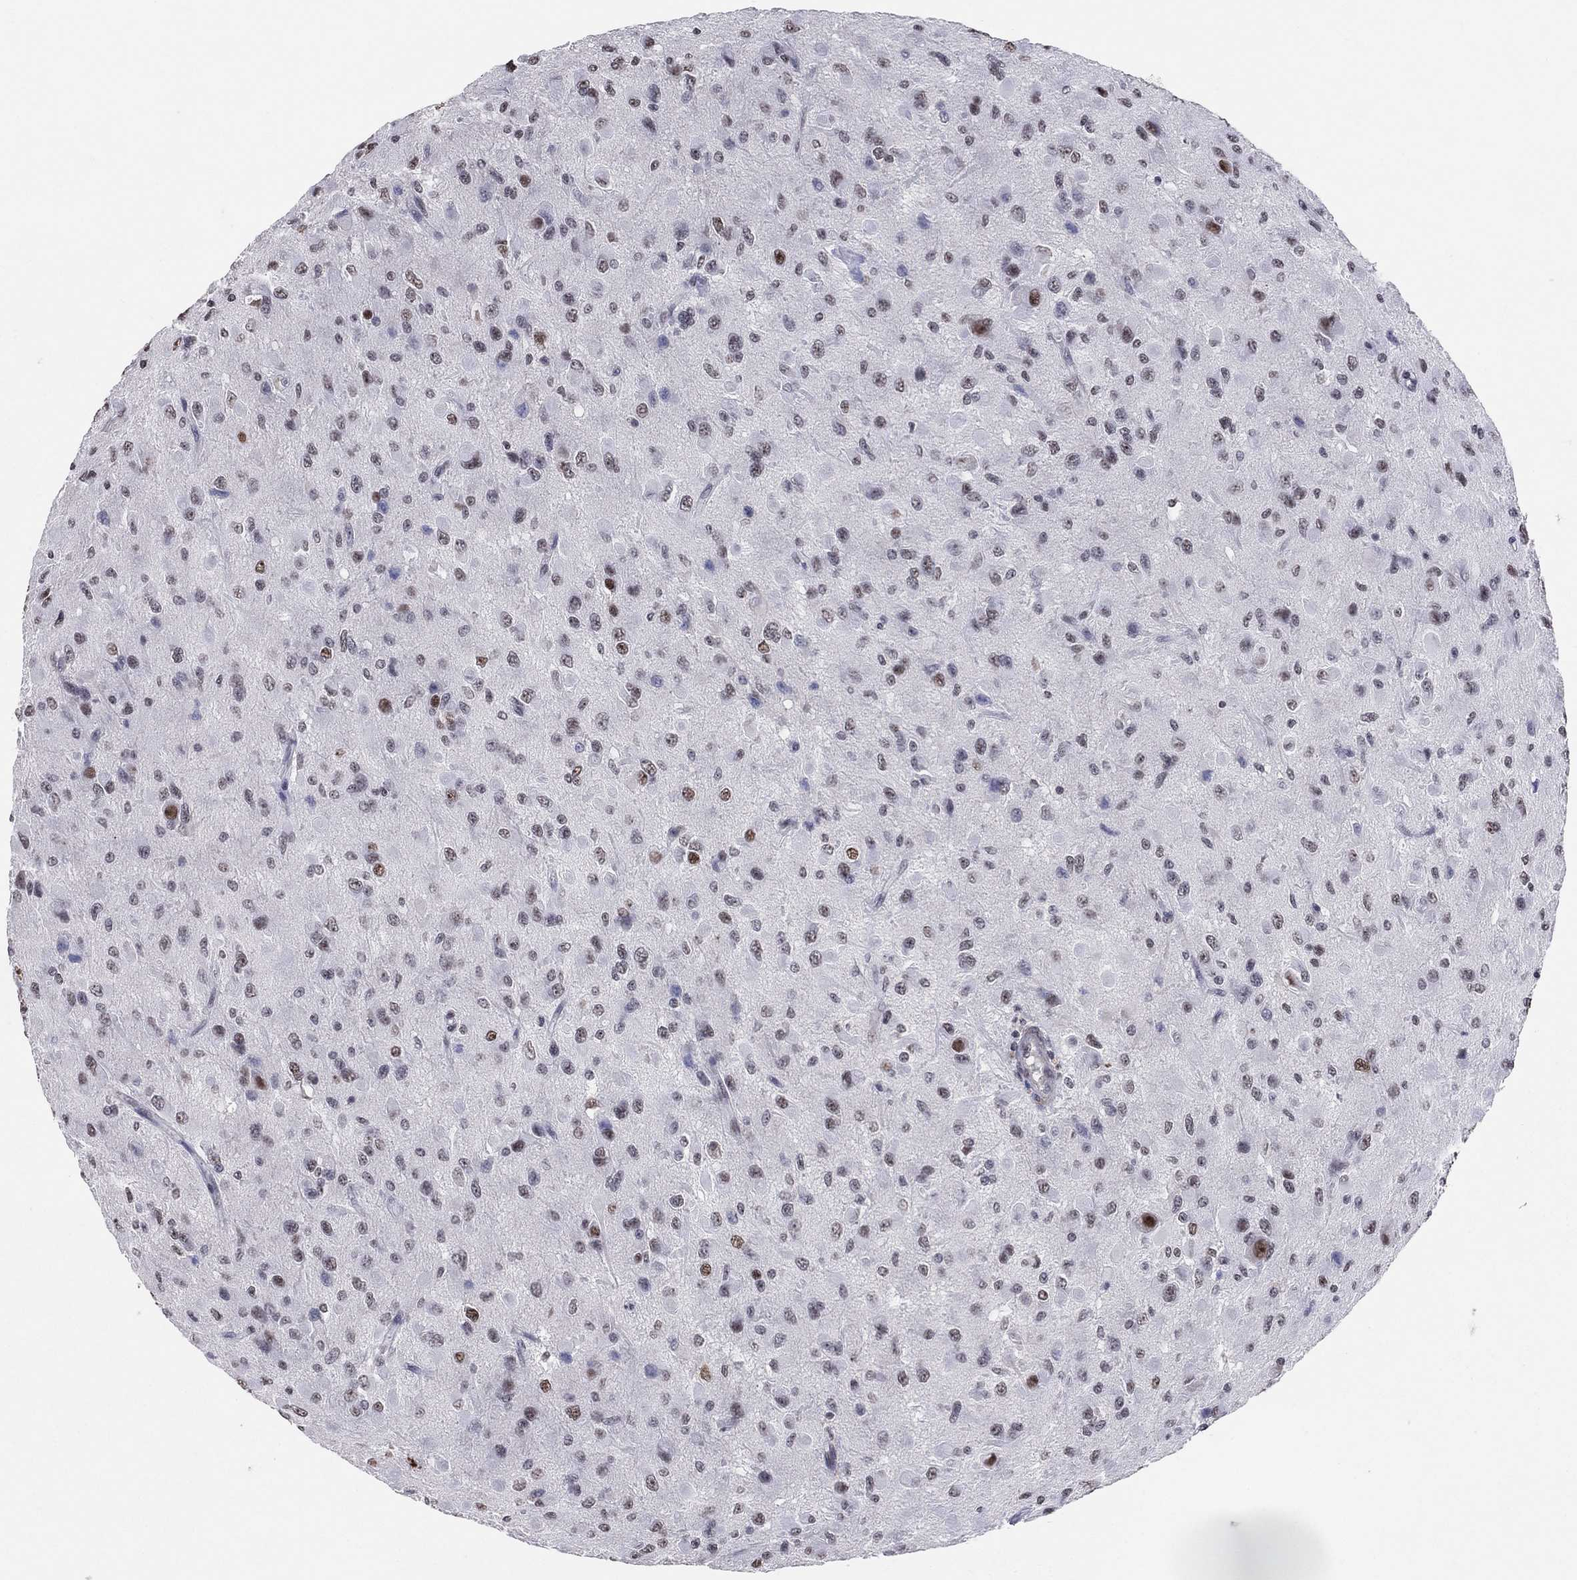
{"staining": {"intensity": "strong", "quantity": "25%-75%", "location": "nuclear"}, "tissue": "glioma", "cell_type": "Tumor cells", "image_type": "cancer", "snomed": [{"axis": "morphology", "description": "Glioma, malignant, High grade"}, {"axis": "topography", "description": "Cerebral cortex"}], "caption": "A brown stain shows strong nuclear expression of a protein in glioma tumor cells.", "gene": "CDK7", "patient": {"sex": "male", "age": 35}}